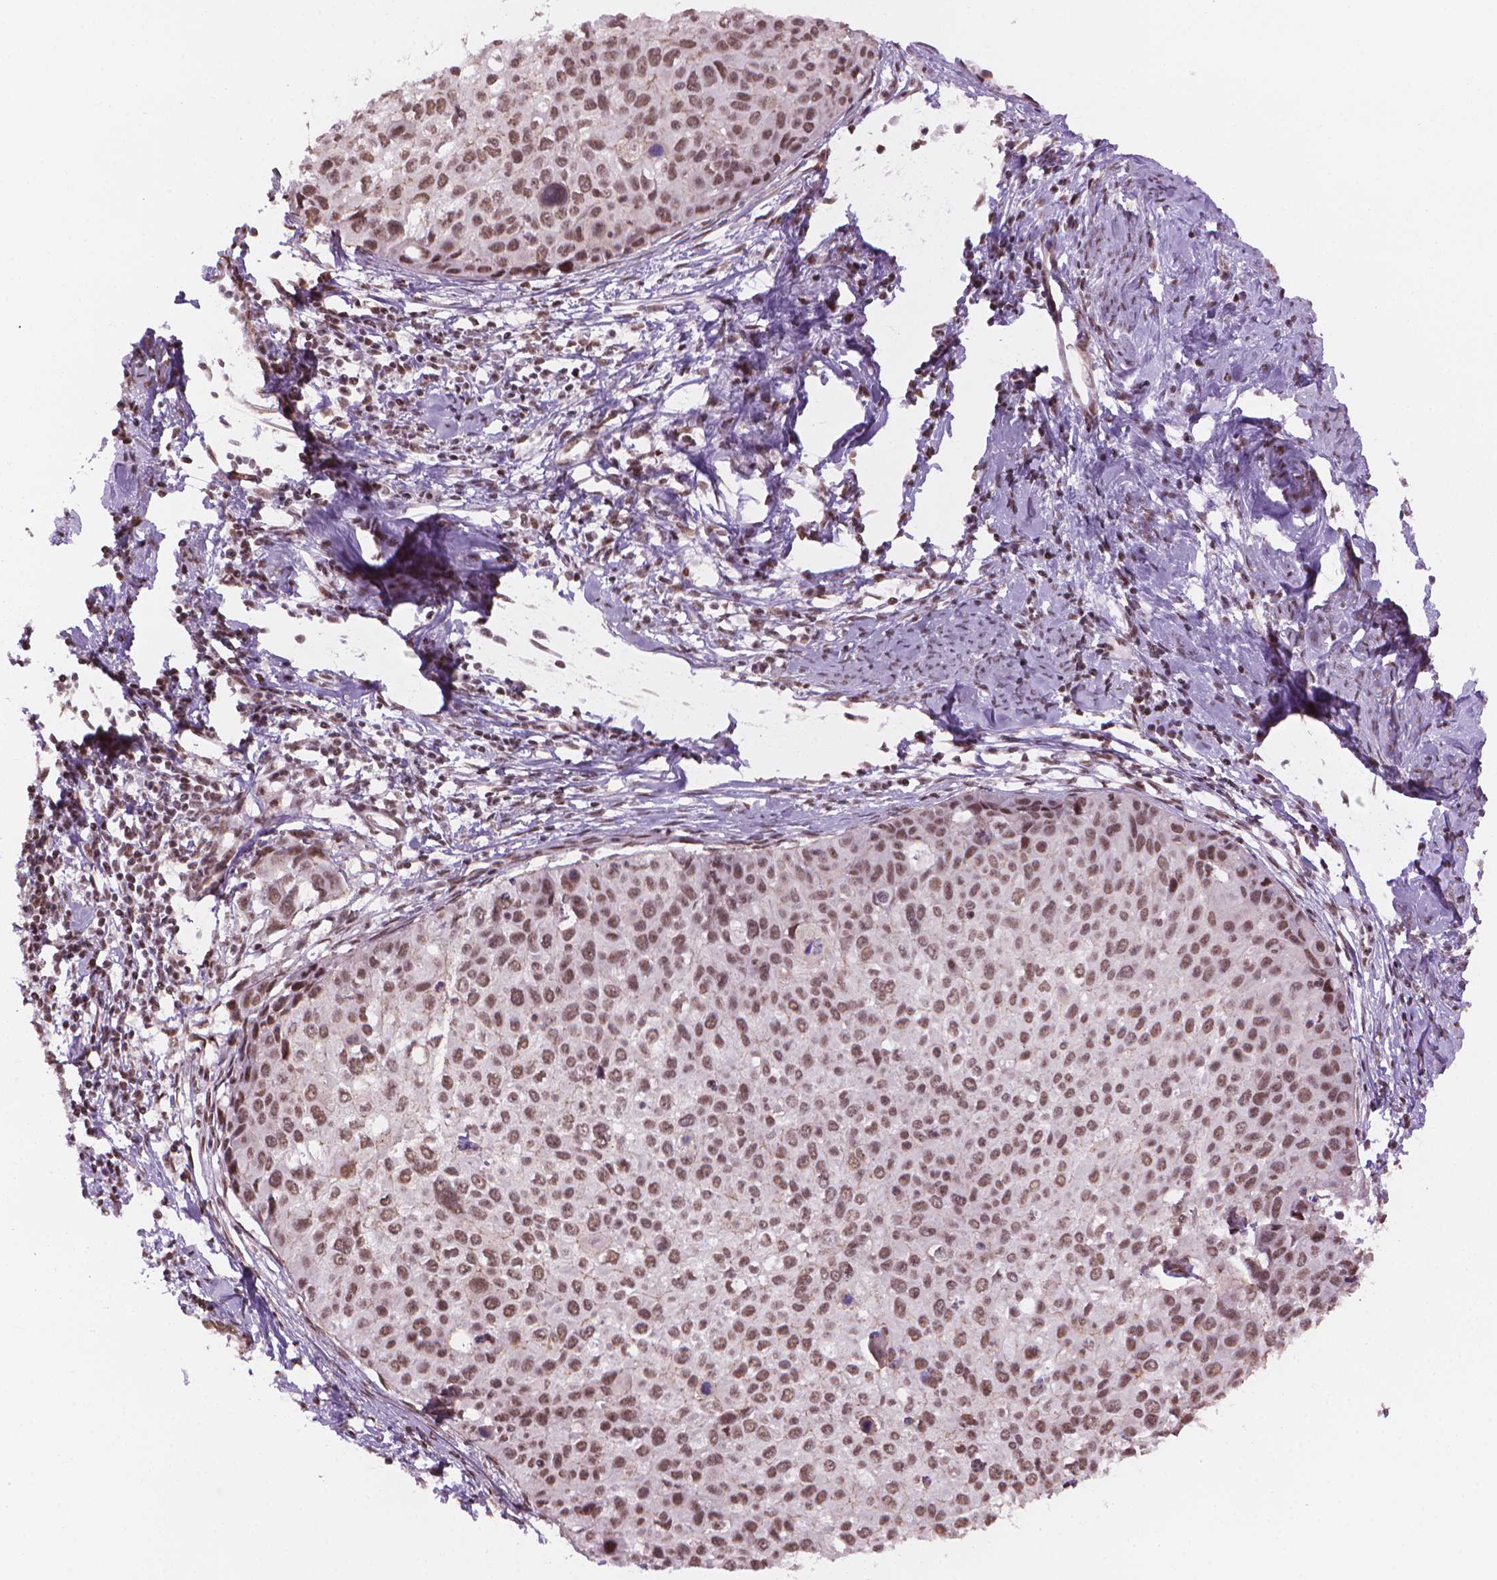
{"staining": {"intensity": "moderate", "quantity": "25%-75%", "location": "nuclear"}, "tissue": "cervical cancer", "cell_type": "Tumor cells", "image_type": "cancer", "snomed": [{"axis": "morphology", "description": "Squamous cell carcinoma, NOS"}, {"axis": "topography", "description": "Cervix"}], "caption": "Brown immunohistochemical staining in human cervical cancer displays moderate nuclear expression in about 25%-75% of tumor cells.", "gene": "HOXD4", "patient": {"sex": "female", "age": 50}}